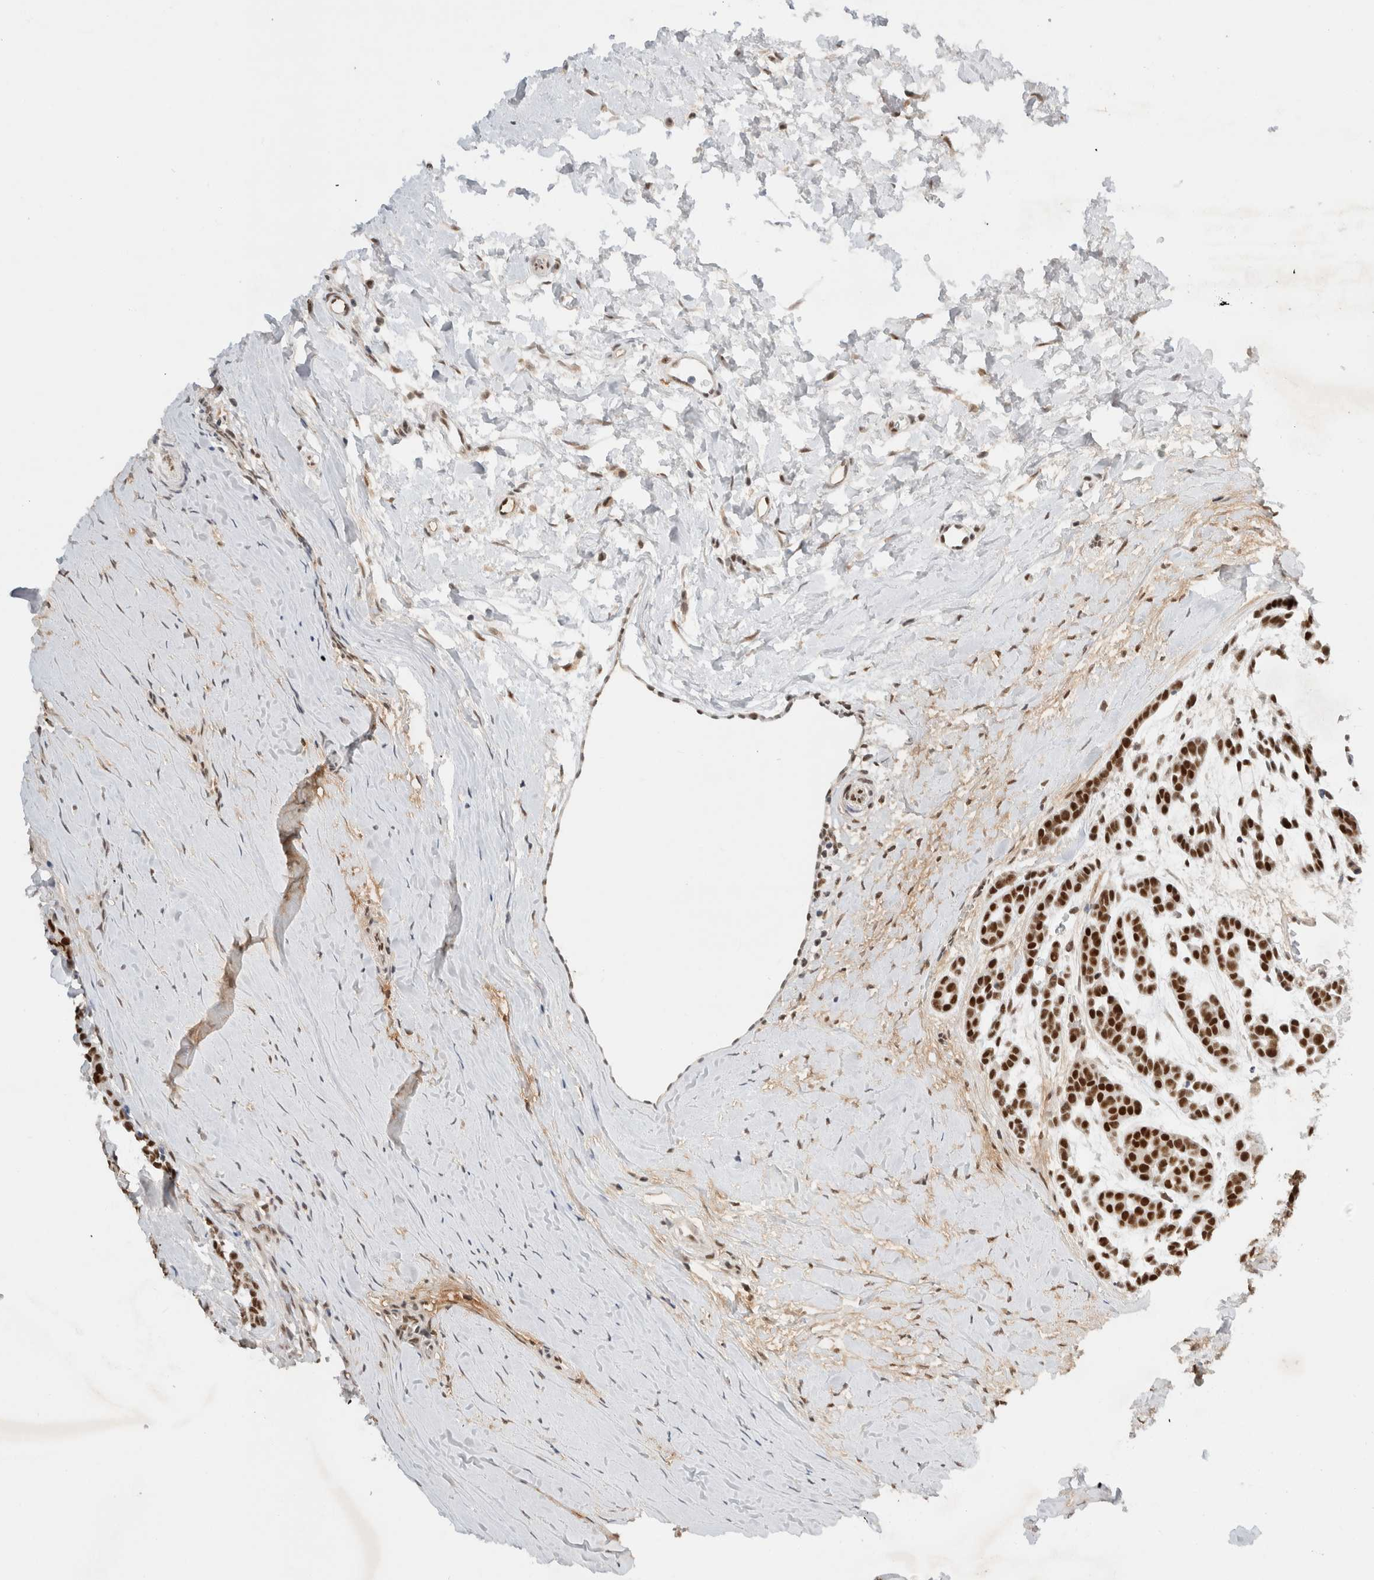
{"staining": {"intensity": "strong", "quantity": ">75%", "location": "nuclear"}, "tissue": "head and neck cancer", "cell_type": "Tumor cells", "image_type": "cancer", "snomed": [{"axis": "morphology", "description": "Adenocarcinoma, NOS"}, {"axis": "morphology", "description": "Adenoma, NOS"}, {"axis": "topography", "description": "Head-Neck"}], "caption": "Protein expression analysis of human adenocarcinoma (head and neck) reveals strong nuclear positivity in approximately >75% of tumor cells.", "gene": "GTF2I", "patient": {"sex": "female", "age": 55}}